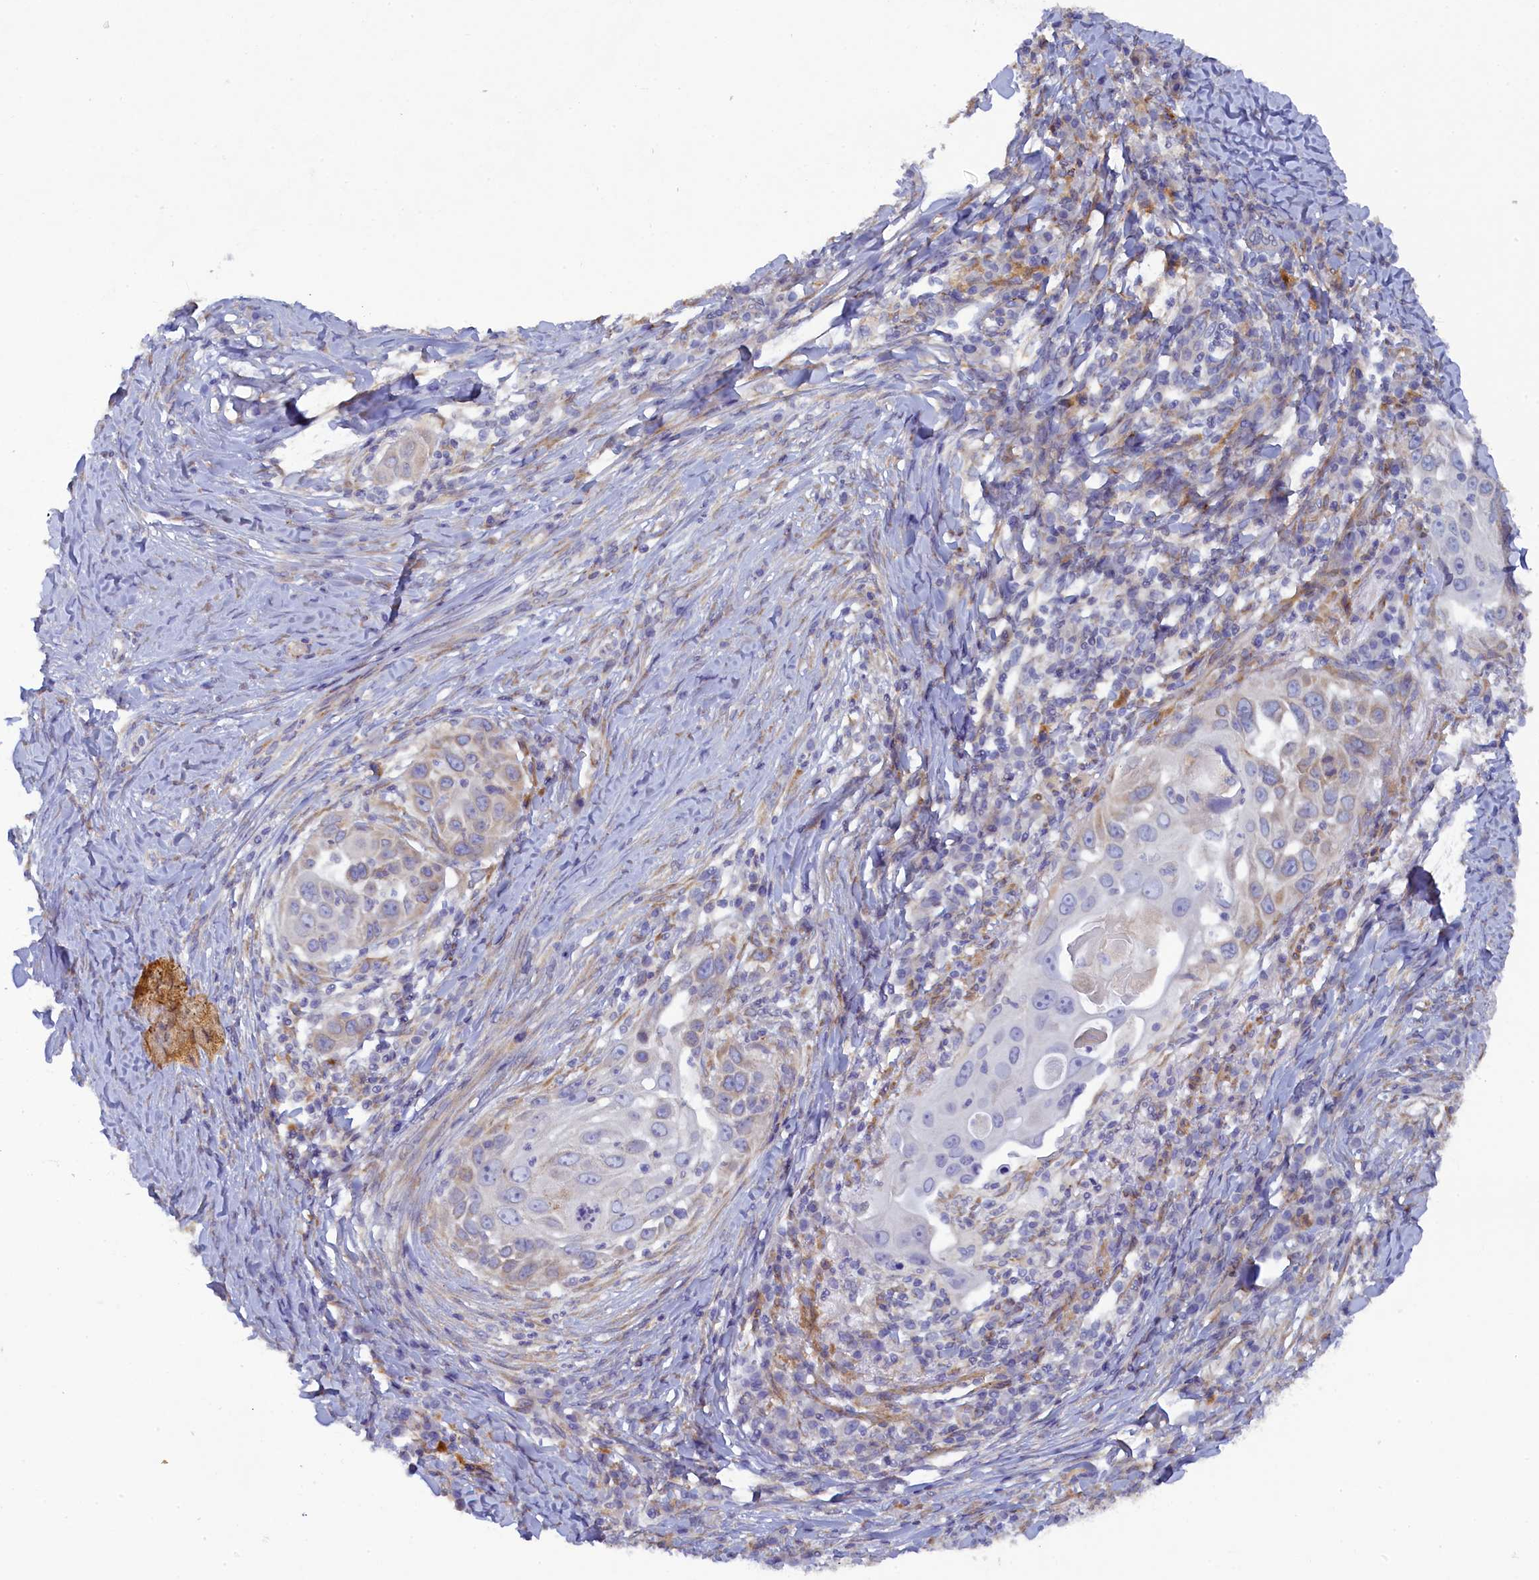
{"staining": {"intensity": "weak", "quantity": "<25%", "location": "cytoplasmic/membranous"}, "tissue": "skin cancer", "cell_type": "Tumor cells", "image_type": "cancer", "snomed": [{"axis": "morphology", "description": "Squamous cell carcinoma, NOS"}, {"axis": "topography", "description": "Skin"}], "caption": "Tumor cells show no significant protein staining in skin cancer (squamous cell carcinoma).", "gene": "POGLUT3", "patient": {"sex": "female", "age": 44}}